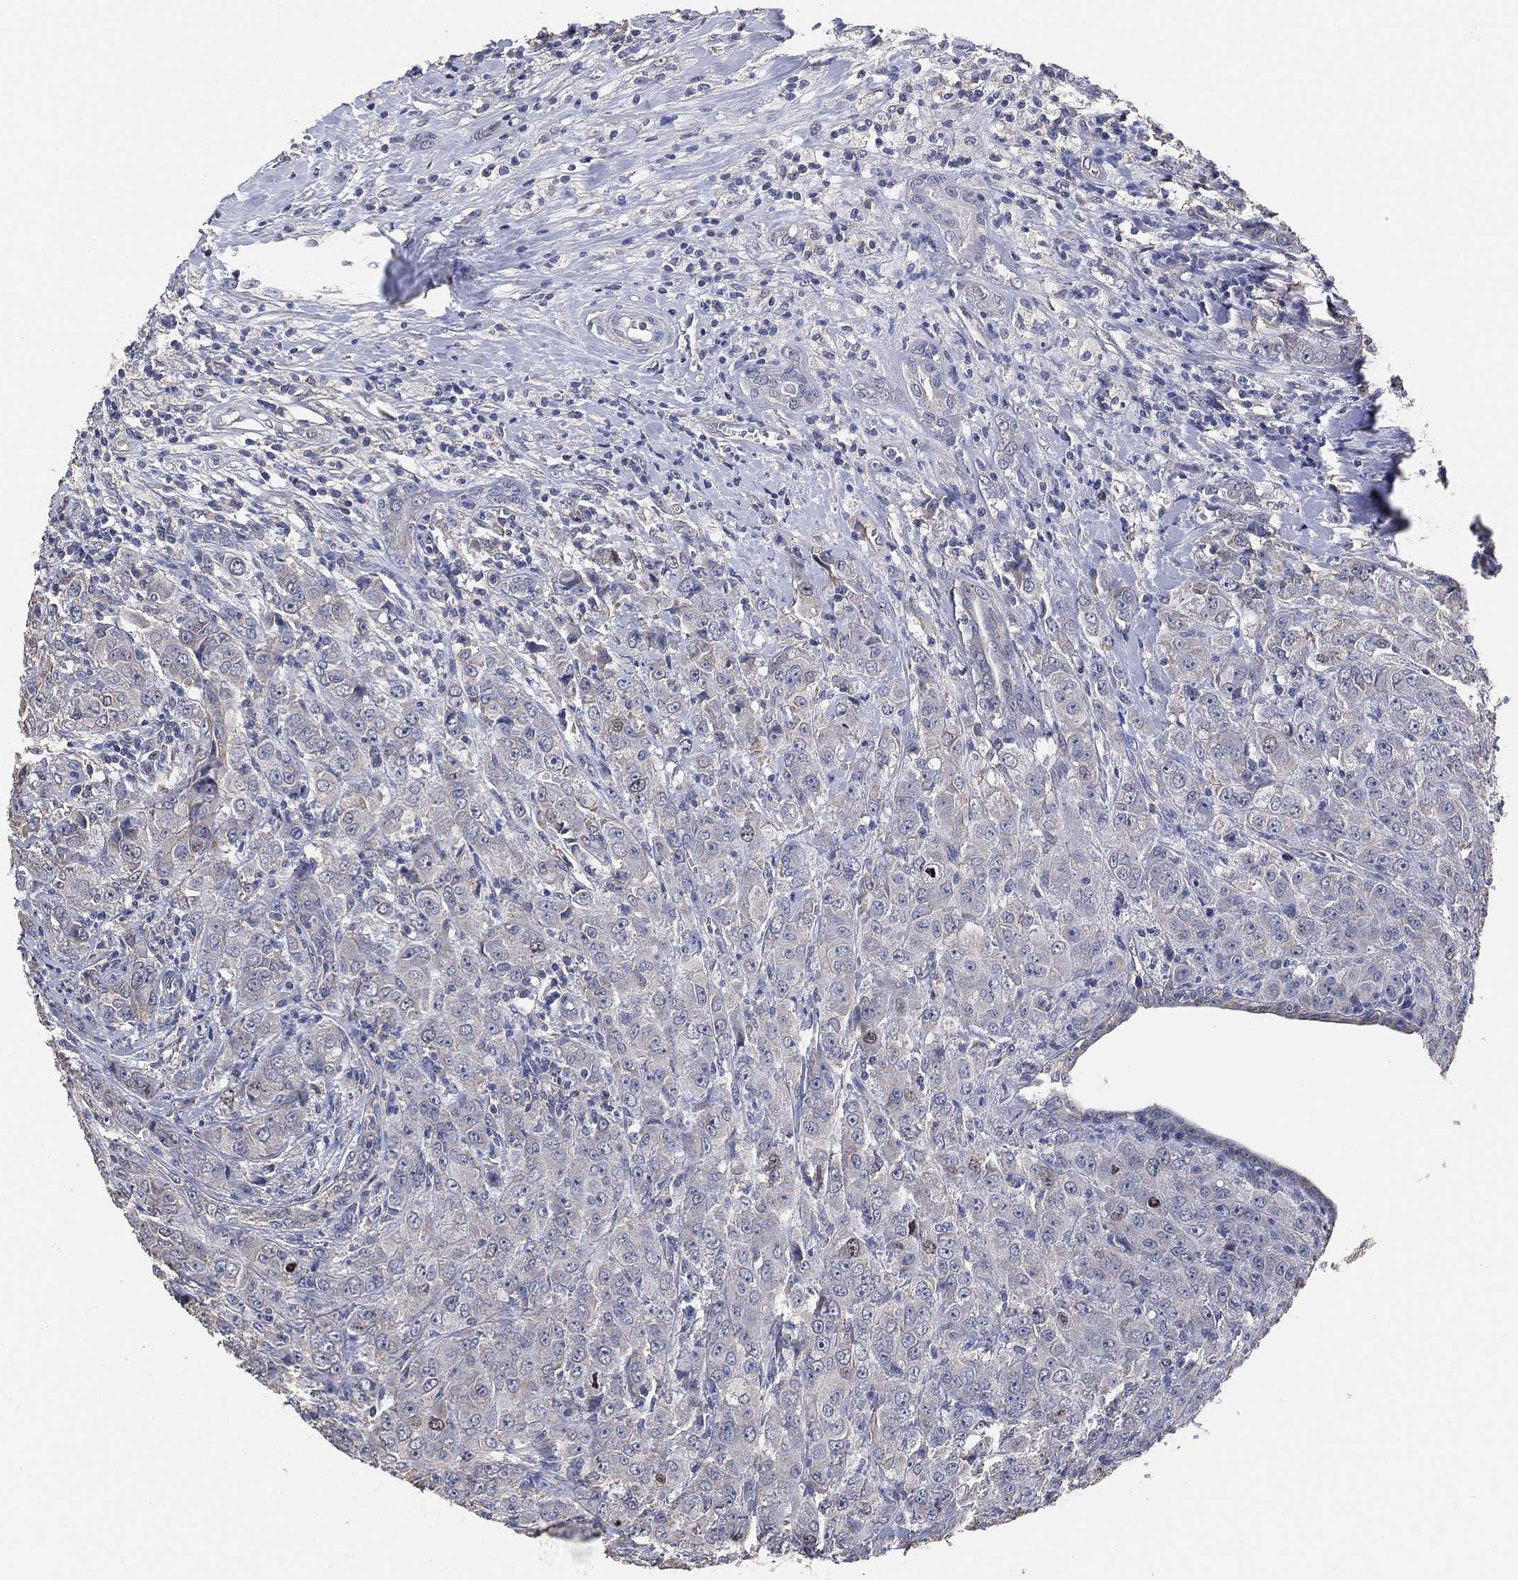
{"staining": {"intensity": "negative", "quantity": "none", "location": "none"}, "tissue": "breast cancer", "cell_type": "Tumor cells", "image_type": "cancer", "snomed": [{"axis": "morphology", "description": "Duct carcinoma"}, {"axis": "topography", "description": "Breast"}], "caption": "A photomicrograph of breast cancer (invasive ductal carcinoma) stained for a protein reveals no brown staining in tumor cells.", "gene": "KLK5", "patient": {"sex": "female", "age": 43}}